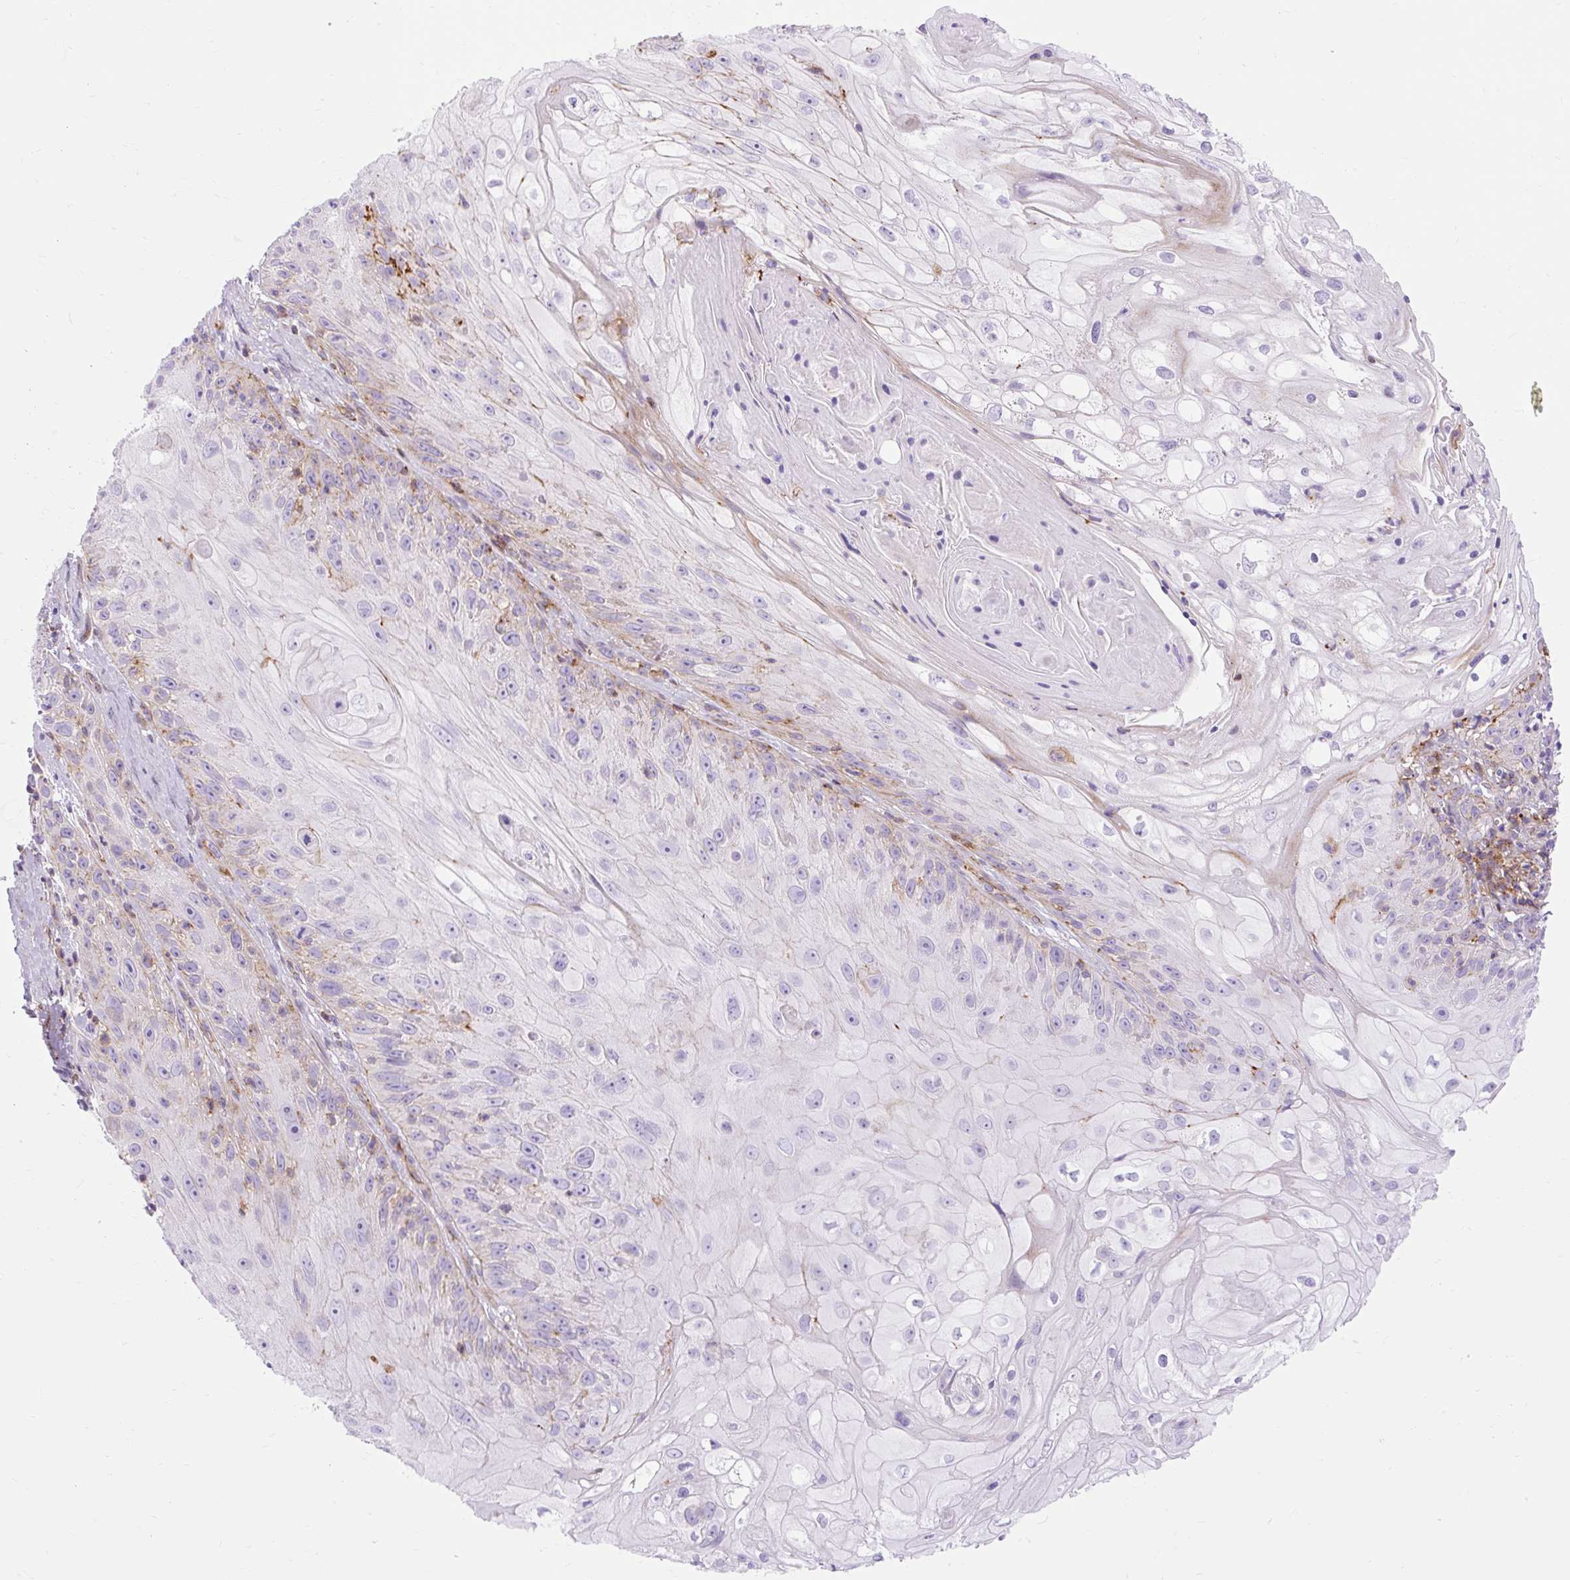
{"staining": {"intensity": "negative", "quantity": "none", "location": "none"}, "tissue": "skin cancer", "cell_type": "Tumor cells", "image_type": "cancer", "snomed": [{"axis": "morphology", "description": "Squamous cell carcinoma, NOS"}, {"axis": "topography", "description": "Skin"}, {"axis": "topography", "description": "Vulva"}], "caption": "High magnification brightfield microscopy of skin cancer stained with DAB (3,3'-diaminobenzidine) (brown) and counterstained with hematoxylin (blue): tumor cells show no significant positivity.", "gene": "CORO7-PAM16", "patient": {"sex": "female", "age": 76}}